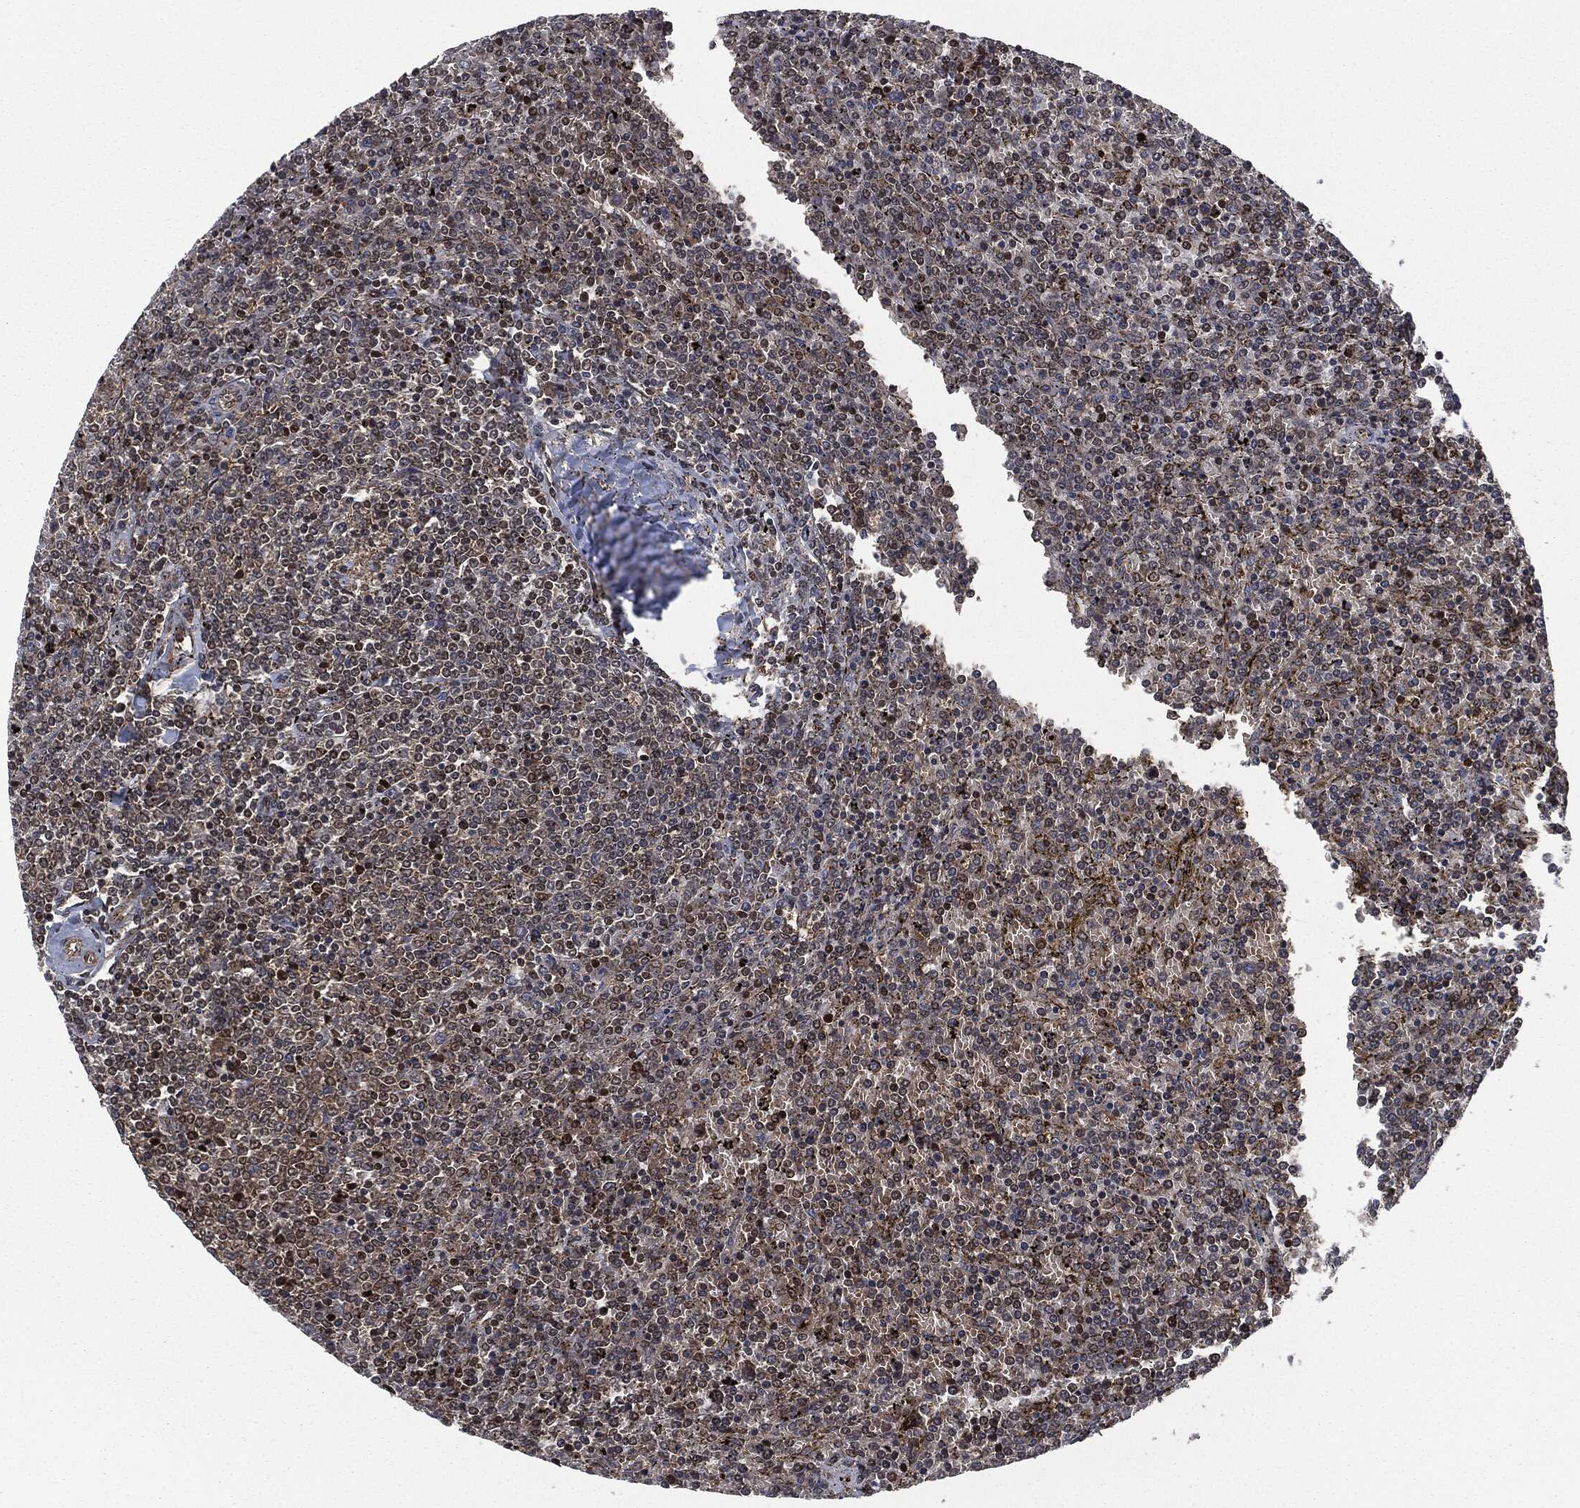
{"staining": {"intensity": "moderate", "quantity": "<25%", "location": "cytoplasmic/membranous"}, "tissue": "lymphoma", "cell_type": "Tumor cells", "image_type": "cancer", "snomed": [{"axis": "morphology", "description": "Malignant lymphoma, non-Hodgkin's type, Low grade"}, {"axis": "topography", "description": "Spleen"}], "caption": "About <25% of tumor cells in human malignant lymphoma, non-Hodgkin's type (low-grade) show moderate cytoplasmic/membranous protein staining as visualized by brown immunohistochemical staining.", "gene": "HRAS", "patient": {"sex": "female", "age": 77}}